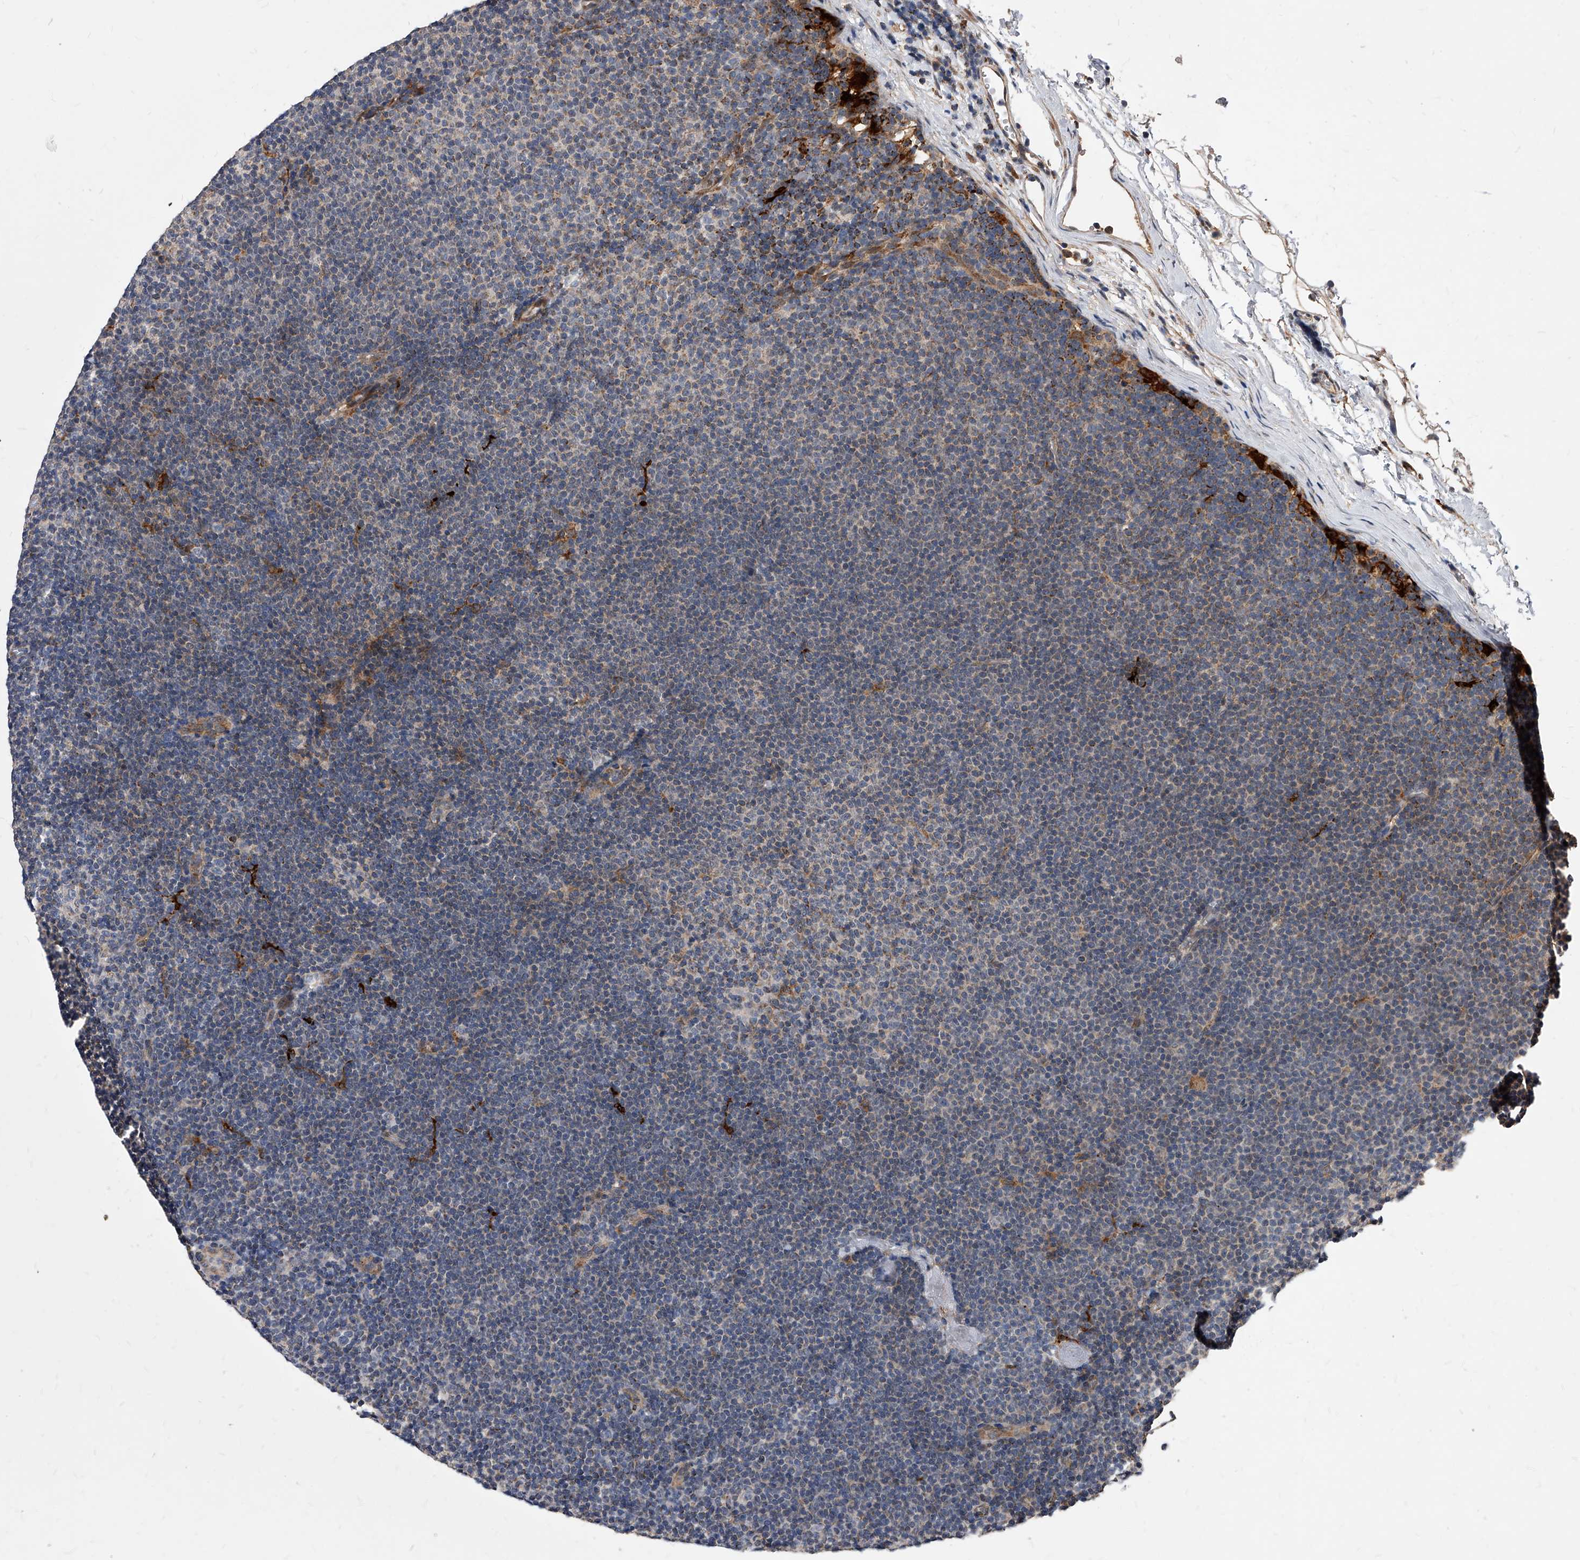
{"staining": {"intensity": "negative", "quantity": "none", "location": "none"}, "tissue": "lymphoma", "cell_type": "Tumor cells", "image_type": "cancer", "snomed": [{"axis": "morphology", "description": "Malignant lymphoma, non-Hodgkin's type, Low grade"}, {"axis": "topography", "description": "Lymph node"}], "caption": "An image of low-grade malignant lymphoma, non-Hodgkin's type stained for a protein displays no brown staining in tumor cells.", "gene": "SOBP", "patient": {"sex": "female", "age": 53}}